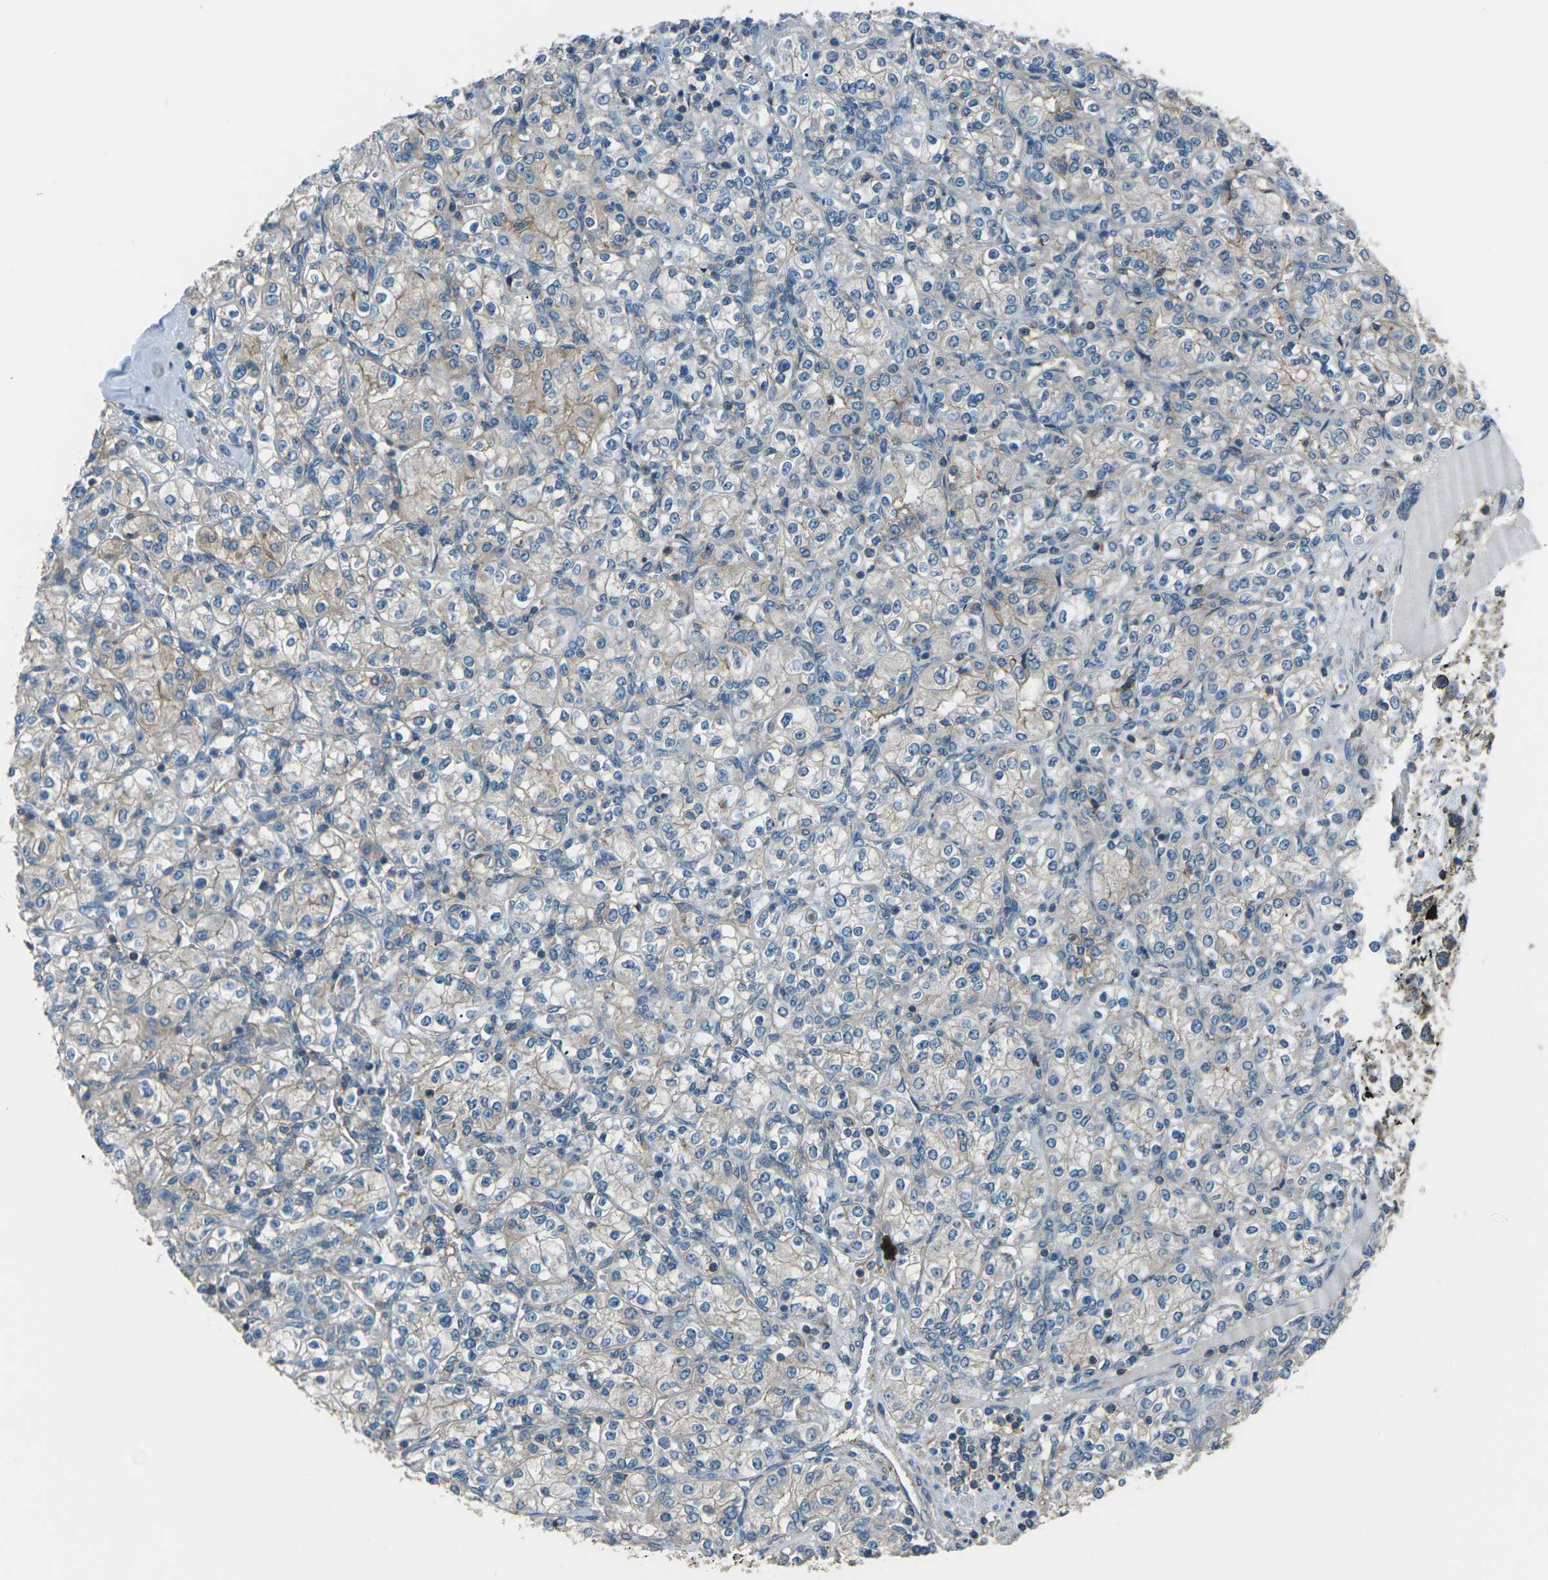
{"staining": {"intensity": "weak", "quantity": "<25%", "location": "cytoplasmic/membranous"}, "tissue": "renal cancer", "cell_type": "Tumor cells", "image_type": "cancer", "snomed": [{"axis": "morphology", "description": "Adenocarcinoma, NOS"}, {"axis": "topography", "description": "Kidney"}], "caption": "Renal cancer (adenocarcinoma) was stained to show a protein in brown. There is no significant staining in tumor cells. (Stains: DAB immunohistochemistry with hematoxylin counter stain, Microscopy: brightfield microscopy at high magnification).", "gene": "CMTM4", "patient": {"sex": "male", "age": 77}}